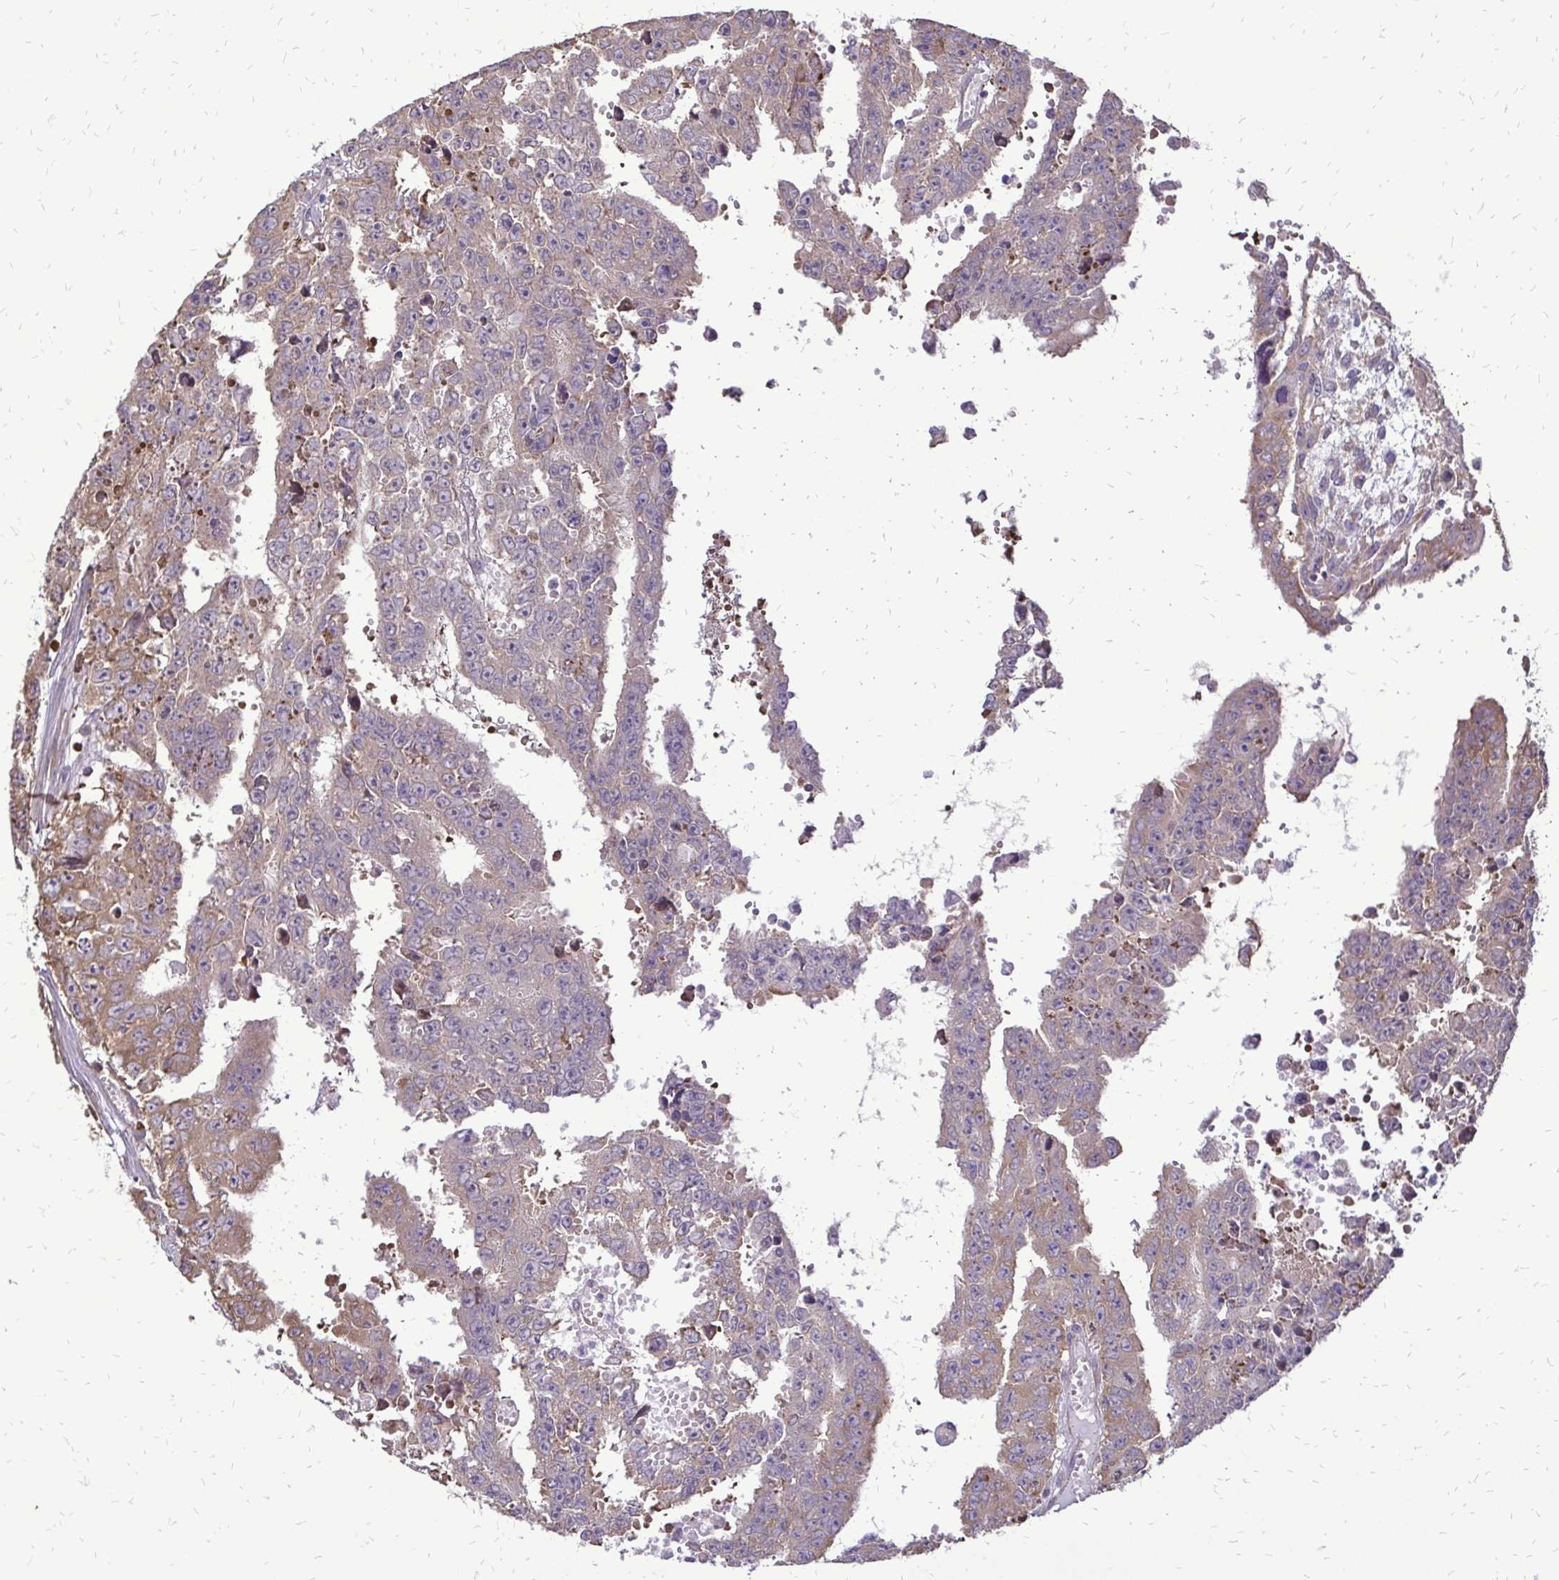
{"staining": {"intensity": "moderate", "quantity": ">75%", "location": "cytoplasmic/membranous"}, "tissue": "testis cancer", "cell_type": "Tumor cells", "image_type": "cancer", "snomed": [{"axis": "morphology", "description": "Carcinoma, Embryonal, NOS"}, {"axis": "morphology", "description": "Teratoma, malignant, NOS"}, {"axis": "topography", "description": "Testis"}], "caption": "High-power microscopy captured an immunohistochemistry histopathology image of testis malignant teratoma, revealing moderate cytoplasmic/membranous expression in about >75% of tumor cells.", "gene": "RPS3", "patient": {"sex": "male", "age": 24}}